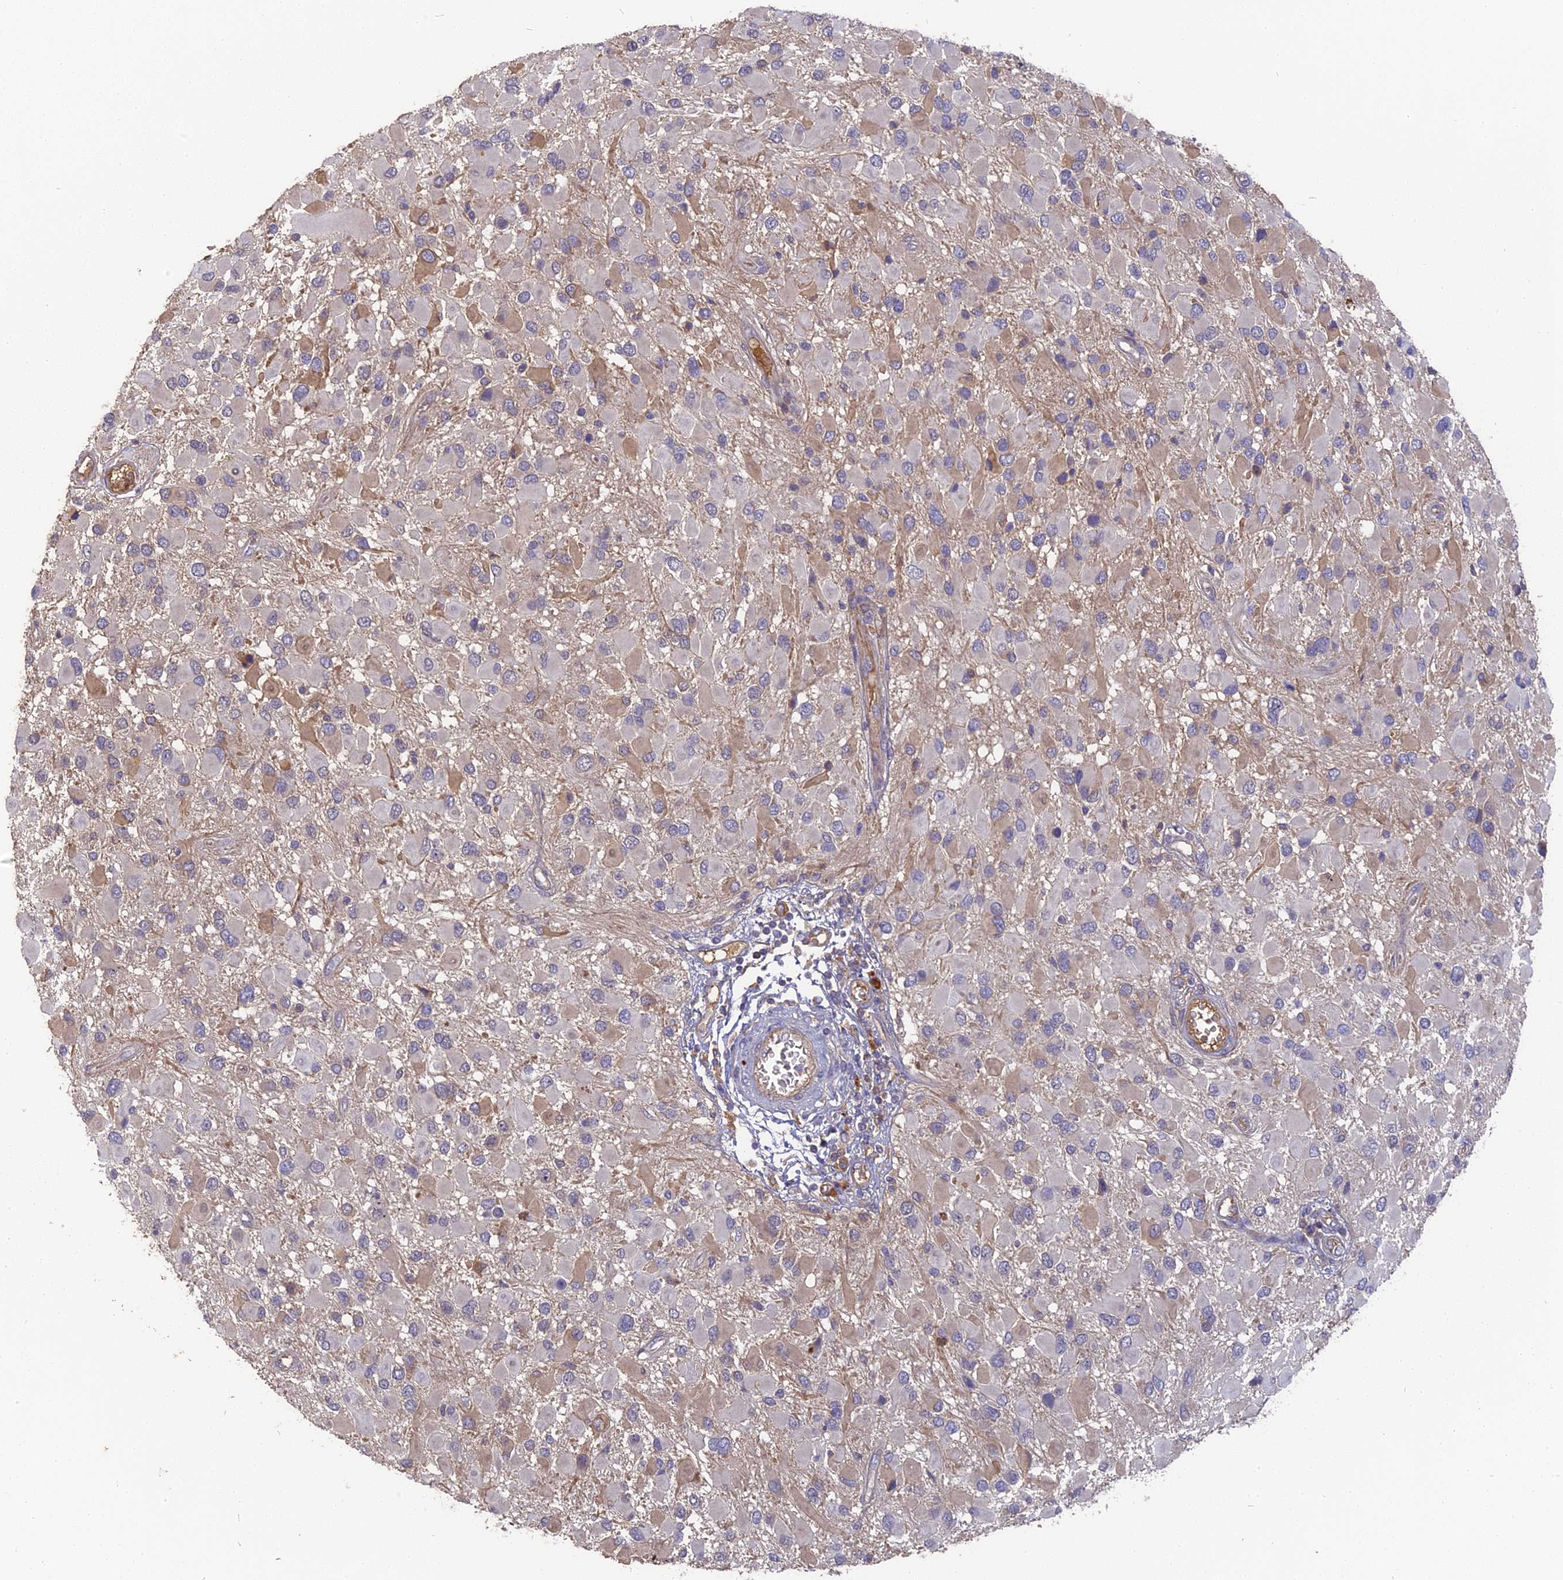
{"staining": {"intensity": "weak", "quantity": "<25%", "location": "cytoplasmic/membranous"}, "tissue": "glioma", "cell_type": "Tumor cells", "image_type": "cancer", "snomed": [{"axis": "morphology", "description": "Glioma, malignant, High grade"}, {"axis": "topography", "description": "Brain"}], "caption": "High magnification brightfield microscopy of malignant glioma (high-grade) stained with DAB (3,3'-diaminobenzidine) (brown) and counterstained with hematoxylin (blue): tumor cells show no significant staining. The staining is performed using DAB (3,3'-diaminobenzidine) brown chromogen with nuclei counter-stained in using hematoxylin.", "gene": "ERMAP", "patient": {"sex": "male", "age": 53}}